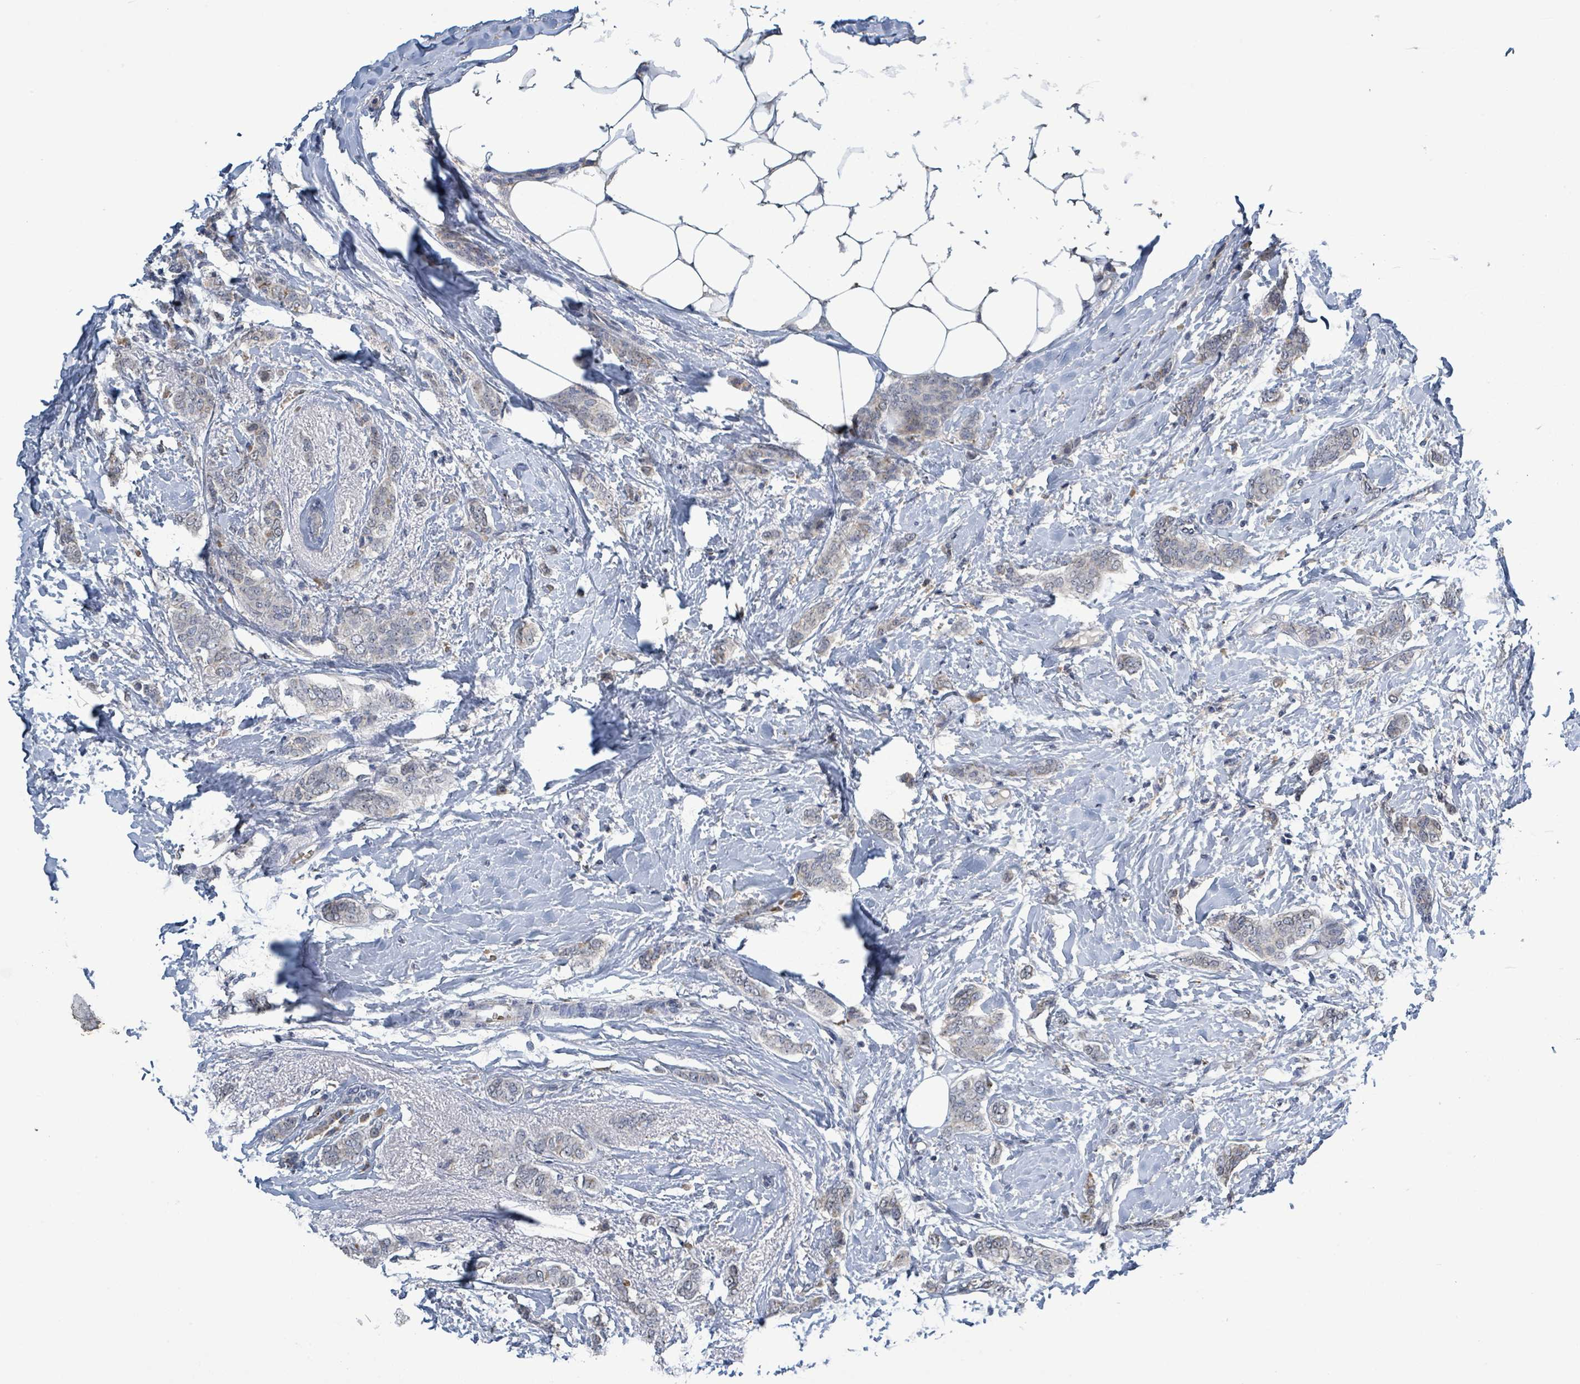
{"staining": {"intensity": "negative", "quantity": "none", "location": "none"}, "tissue": "breast cancer", "cell_type": "Tumor cells", "image_type": "cancer", "snomed": [{"axis": "morphology", "description": "Duct carcinoma"}, {"axis": "topography", "description": "Breast"}], "caption": "DAB immunohistochemical staining of human infiltrating ductal carcinoma (breast) demonstrates no significant staining in tumor cells.", "gene": "SEBOX", "patient": {"sex": "female", "age": 72}}